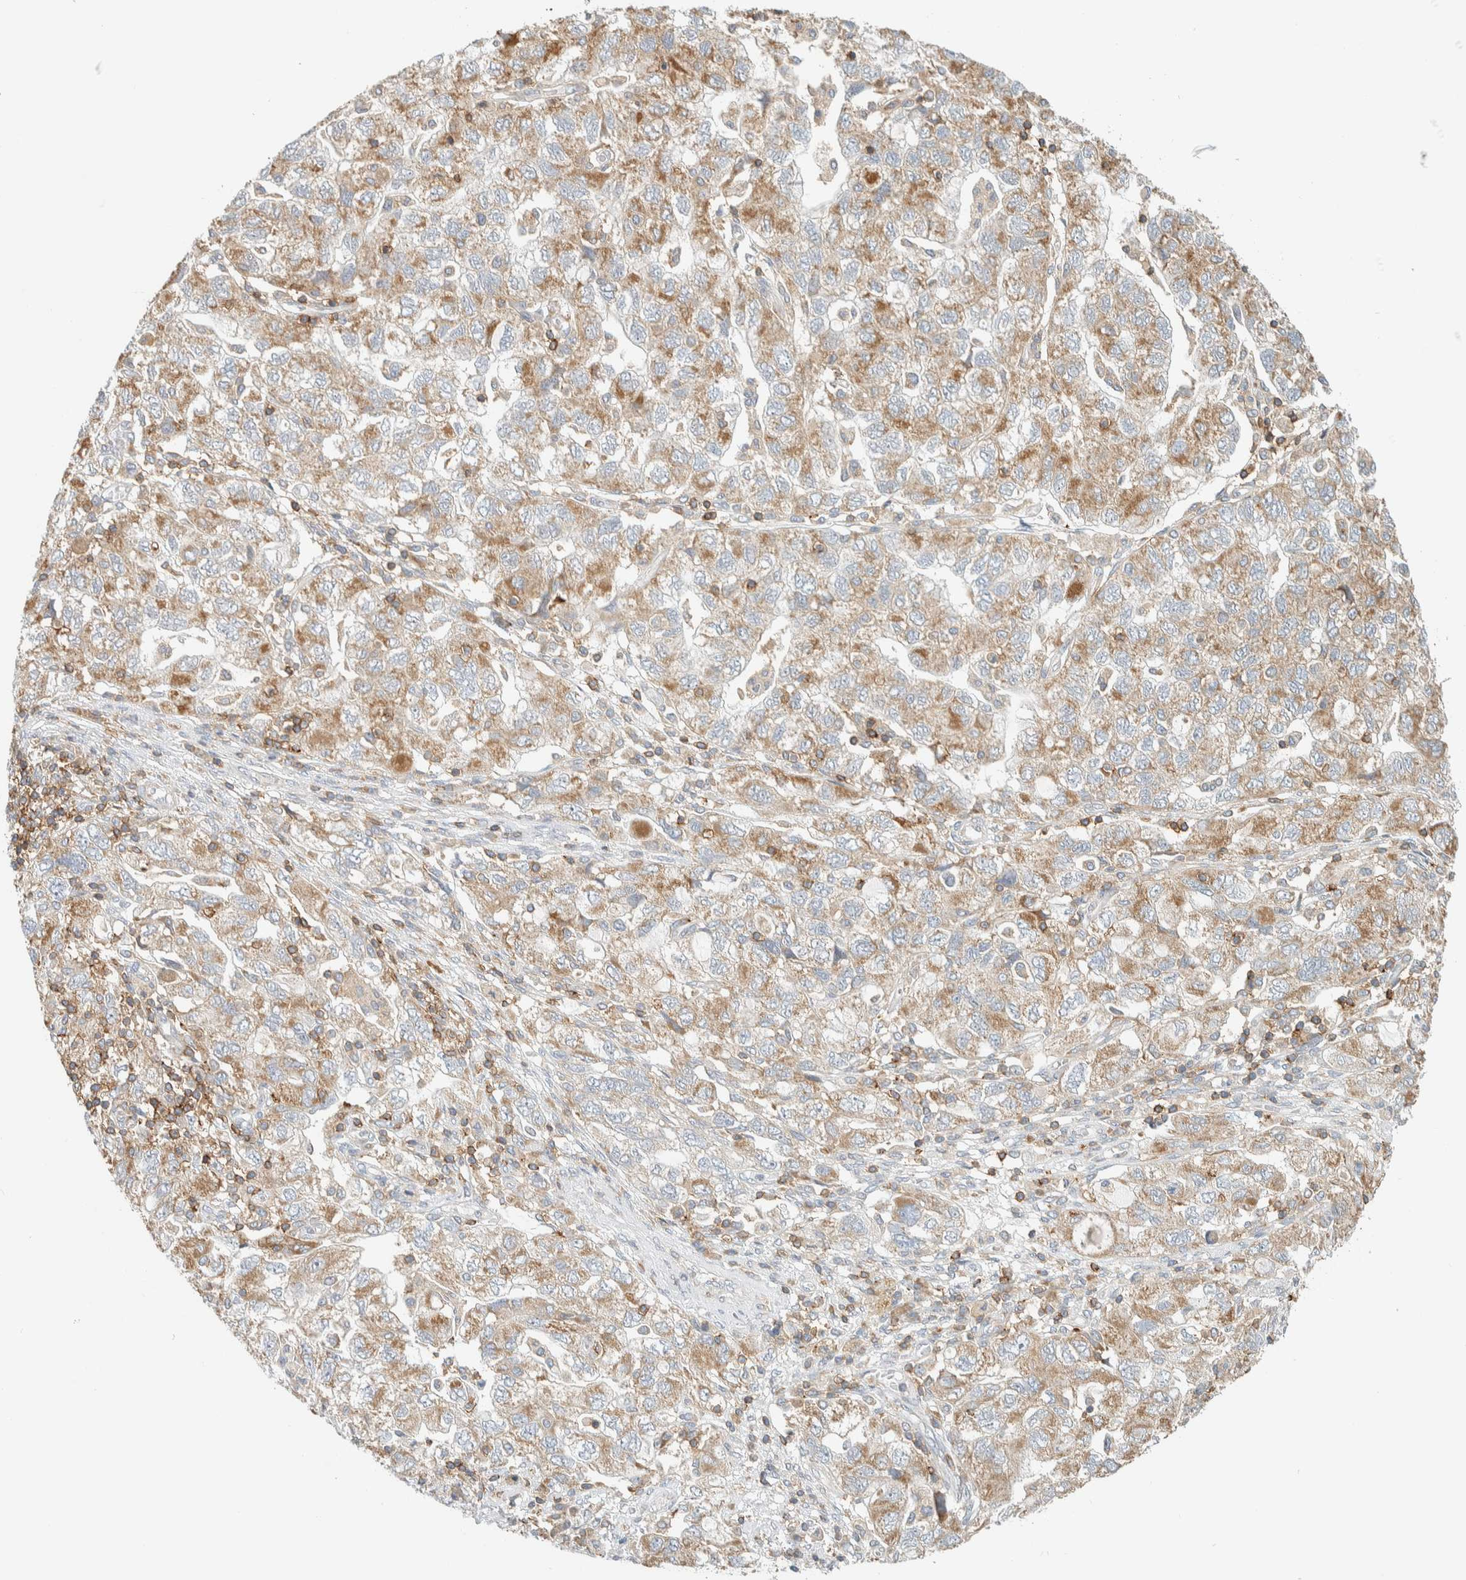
{"staining": {"intensity": "moderate", "quantity": ">75%", "location": "cytoplasmic/membranous"}, "tissue": "ovarian cancer", "cell_type": "Tumor cells", "image_type": "cancer", "snomed": [{"axis": "morphology", "description": "Carcinoma, NOS"}, {"axis": "morphology", "description": "Cystadenocarcinoma, serous, NOS"}, {"axis": "topography", "description": "Ovary"}], "caption": "Ovarian carcinoma stained with a protein marker exhibits moderate staining in tumor cells.", "gene": "CCDC57", "patient": {"sex": "female", "age": 69}}